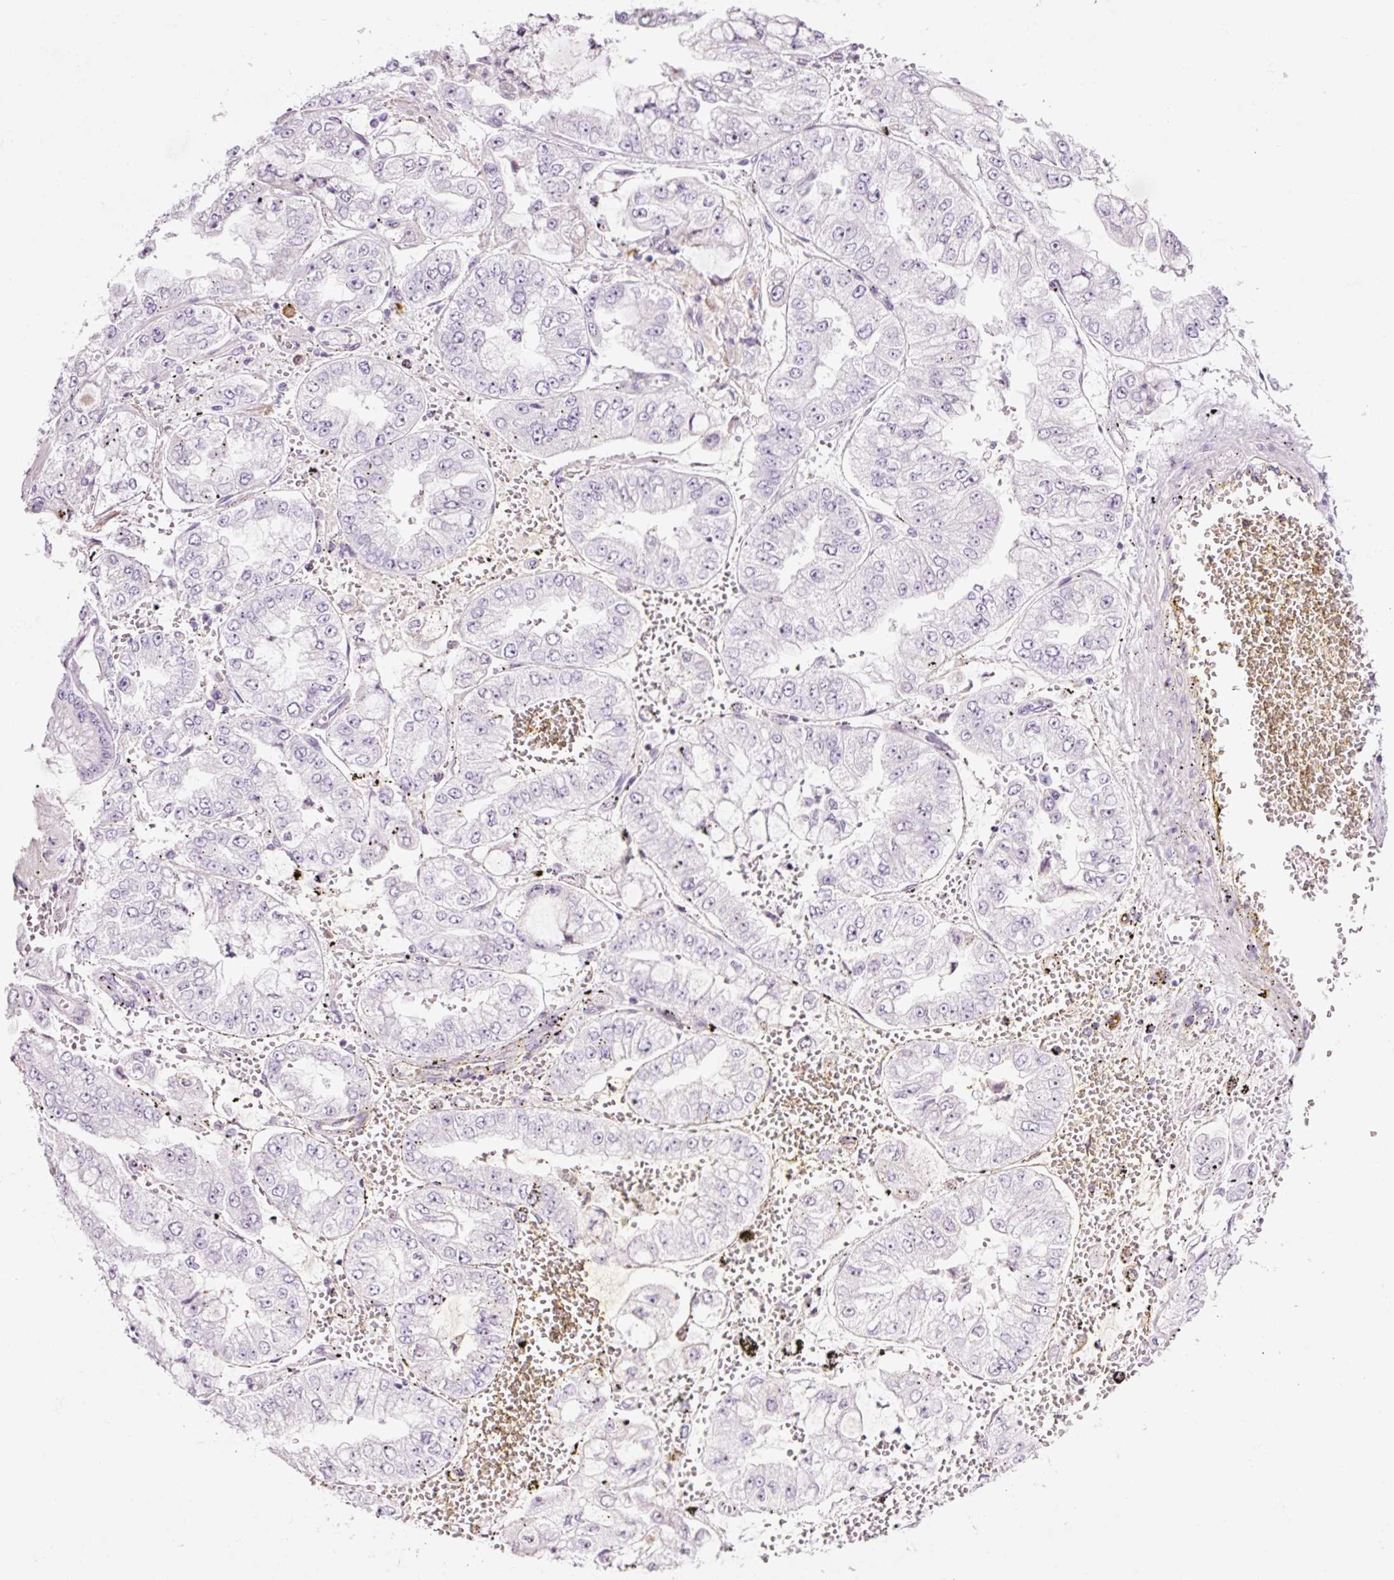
{"staining": {"intensity": "negative", "quantity": "none", "location": "none"}, "tissue": "stomach cancer", "cell_type": "Tumor cells", "image_type": "cancer", "snomed": [{"axis": "morphology", "description": "Adenocarcinoma, NOS"}, {"axis": "topography", "description": "Stomach"}], "caption": "Protein analysis of stomach cancer shows no significant positivity in tumor cells.", "gene": "KLF1", "patient": {"sex": "male", "age": 76}}